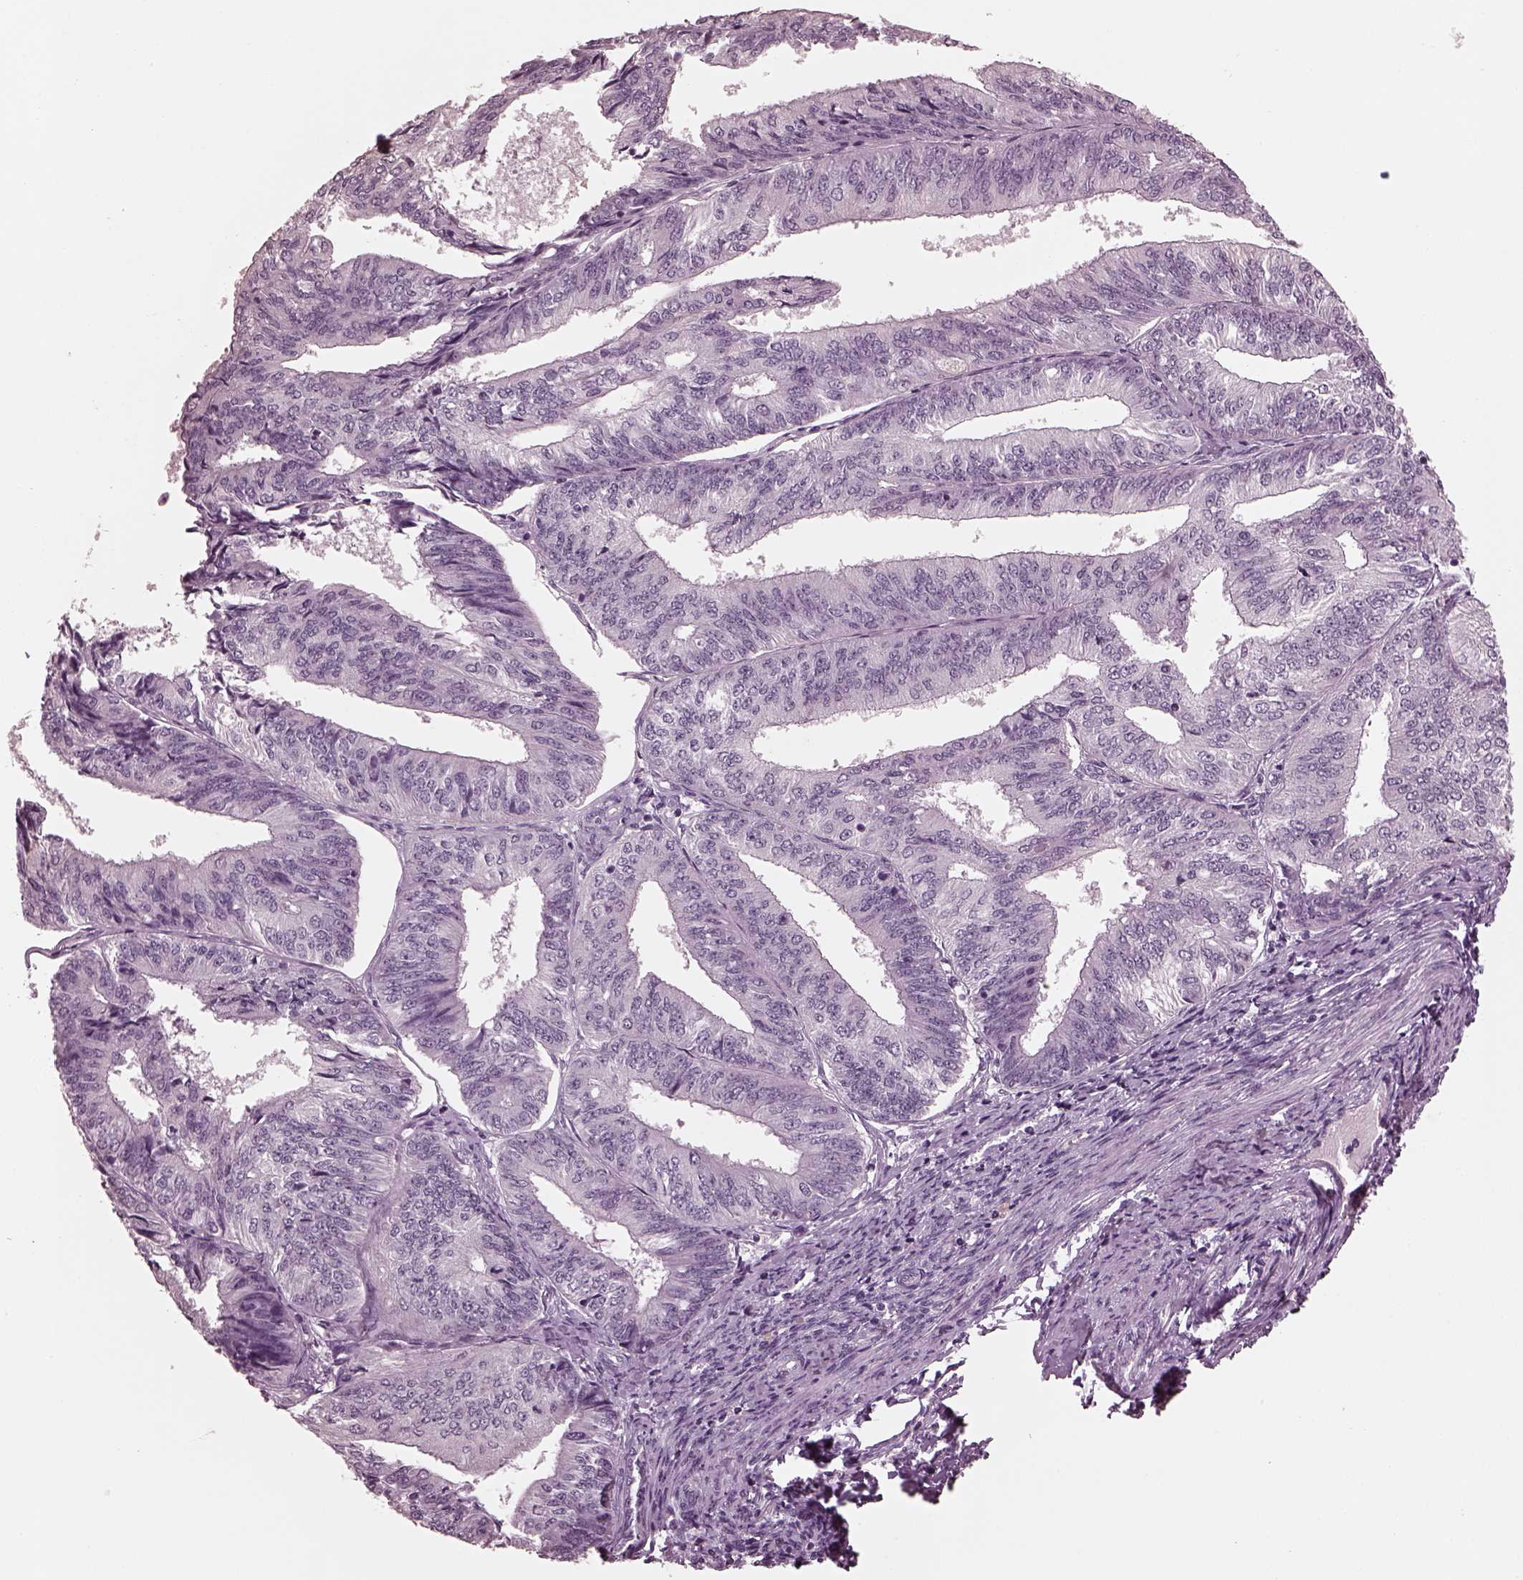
{"staining": {"intensity": "negative", "quantity": "none", "location": "none"}, "tissue": "endometrial cancer", "cell_type": "Tumor cells", "image_type": "cancer", "snomed": [{"axis": "morphology", "description": "Adenocarcinoma, NOS"}, {"axis": "topography", "description": "Endometrium"}], "caption": "This micrograph is of endometrial adenocarcinoma stained with immunohistochemistry (IHC) to label a protein in brown with the nuclei are counter-stained blue. There is no staining in tumor cells.", "gene": "CGA", "patient": {"sex": "female", "age": 58}}